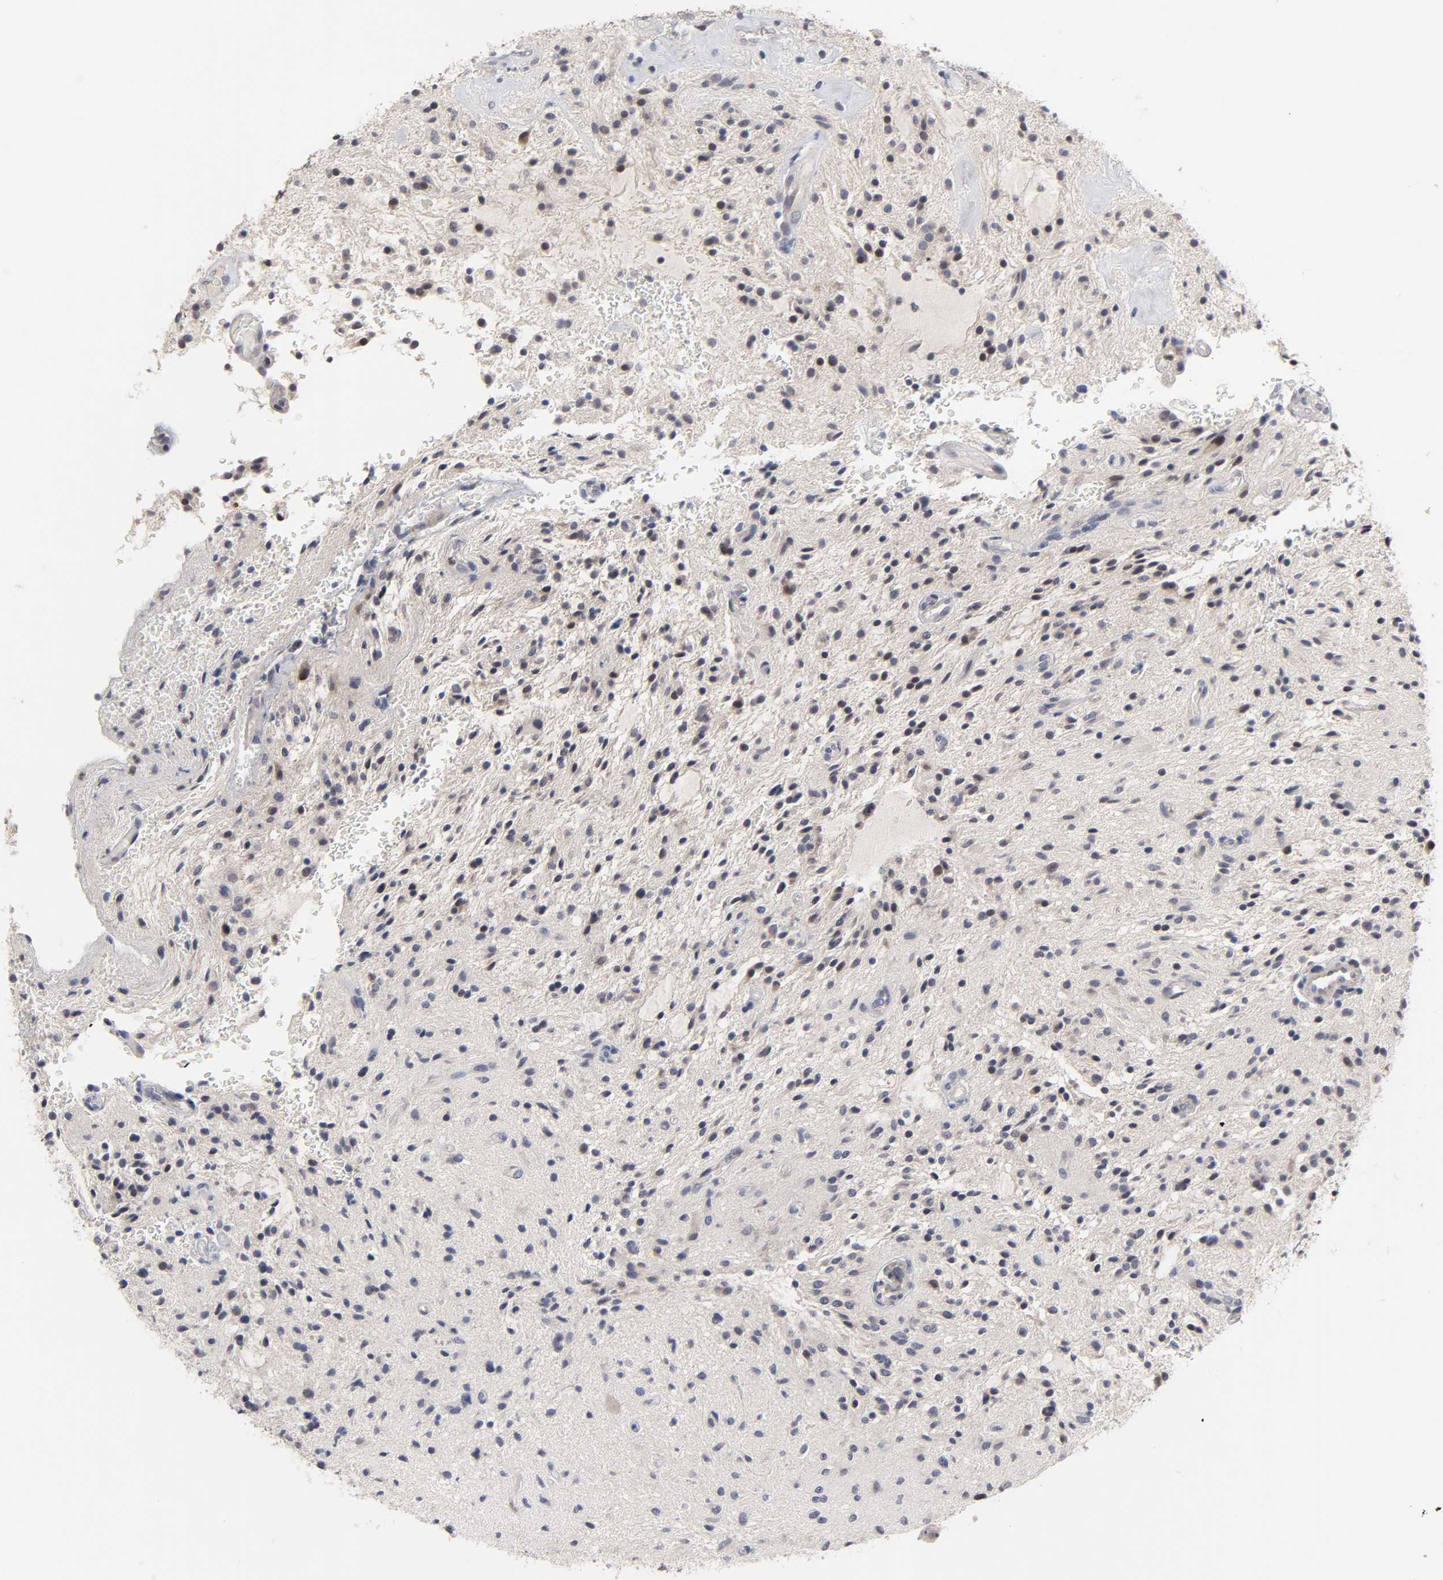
{"staining": {"intensity": "moderate", "quantity": "<25%", "location": "nuclear"}, "tissue": "glioma", "cell_type": "Tumor cells", "image_type": "cancer", "snomed": [{"axis": "morphology", "description": "Glioma, malignant, NOS"}, {"axis": "topography", "description": "Cerebellum"}], "caption": "A low amount of moderate nuclear staining is appreciated in approximately <25% of tumor cells in glioma tissue. (Brightfield microscopy of DAB IHC at high magnification).", "gene": "HNF4A", "patient": {"sex": "female", "age": 10}}